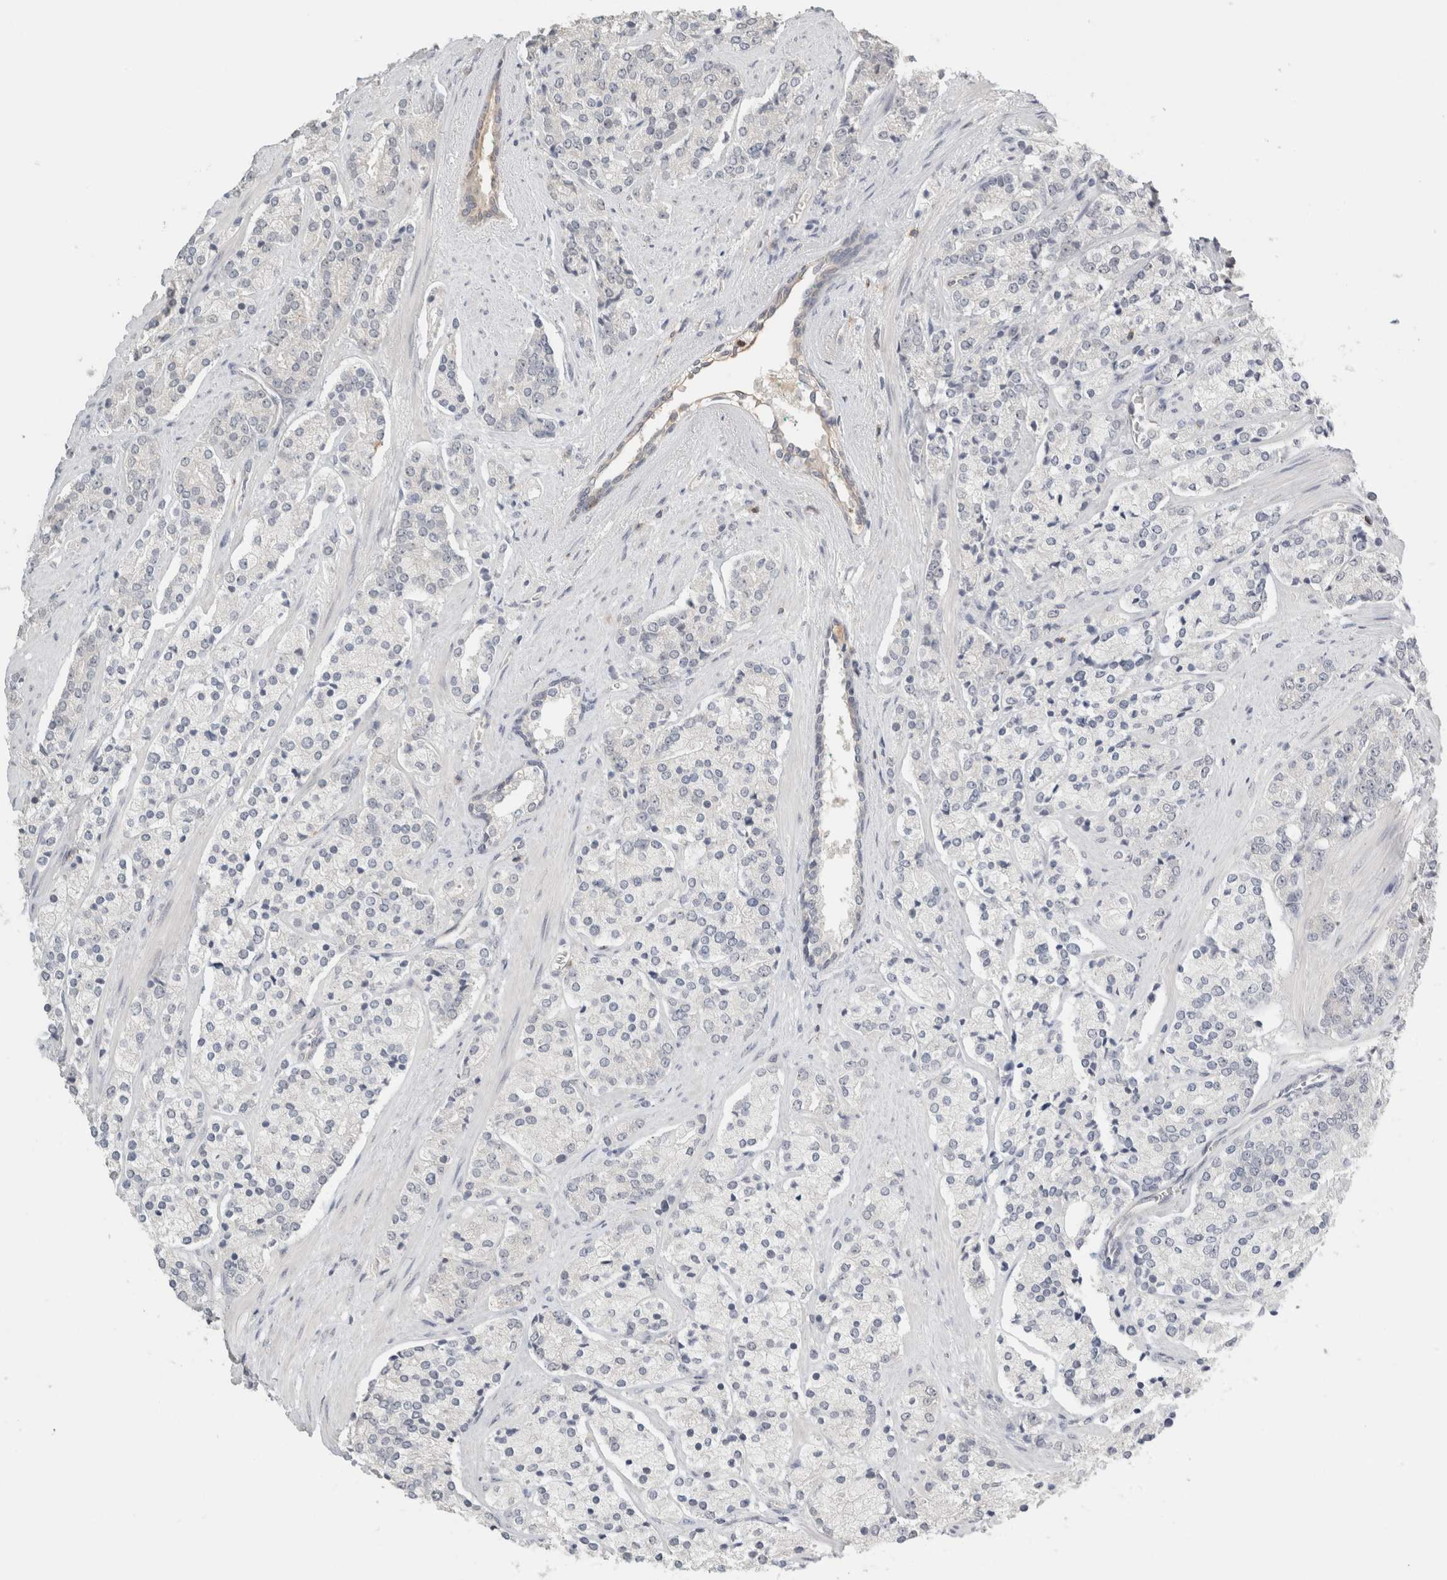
{"staining": {"intensity": "negative", "quantity": "none", "location": "none"}, "tissue": "prostate cancer", "cell_type": "Tumor cells", "image_type": "cancer", "snomed": [{"axis": "morphology", "description": "Adenocarcinoma, High grade"}, {"axis": "topography", "description": "Prostate"}], "caption": "High-grade adenocarcinoma (prostate) was stained to show a protein in brown. There is no significant expression in tumor cells.", "gene": "TRAT1", "patient": {"sex": "male", "age": 71}}